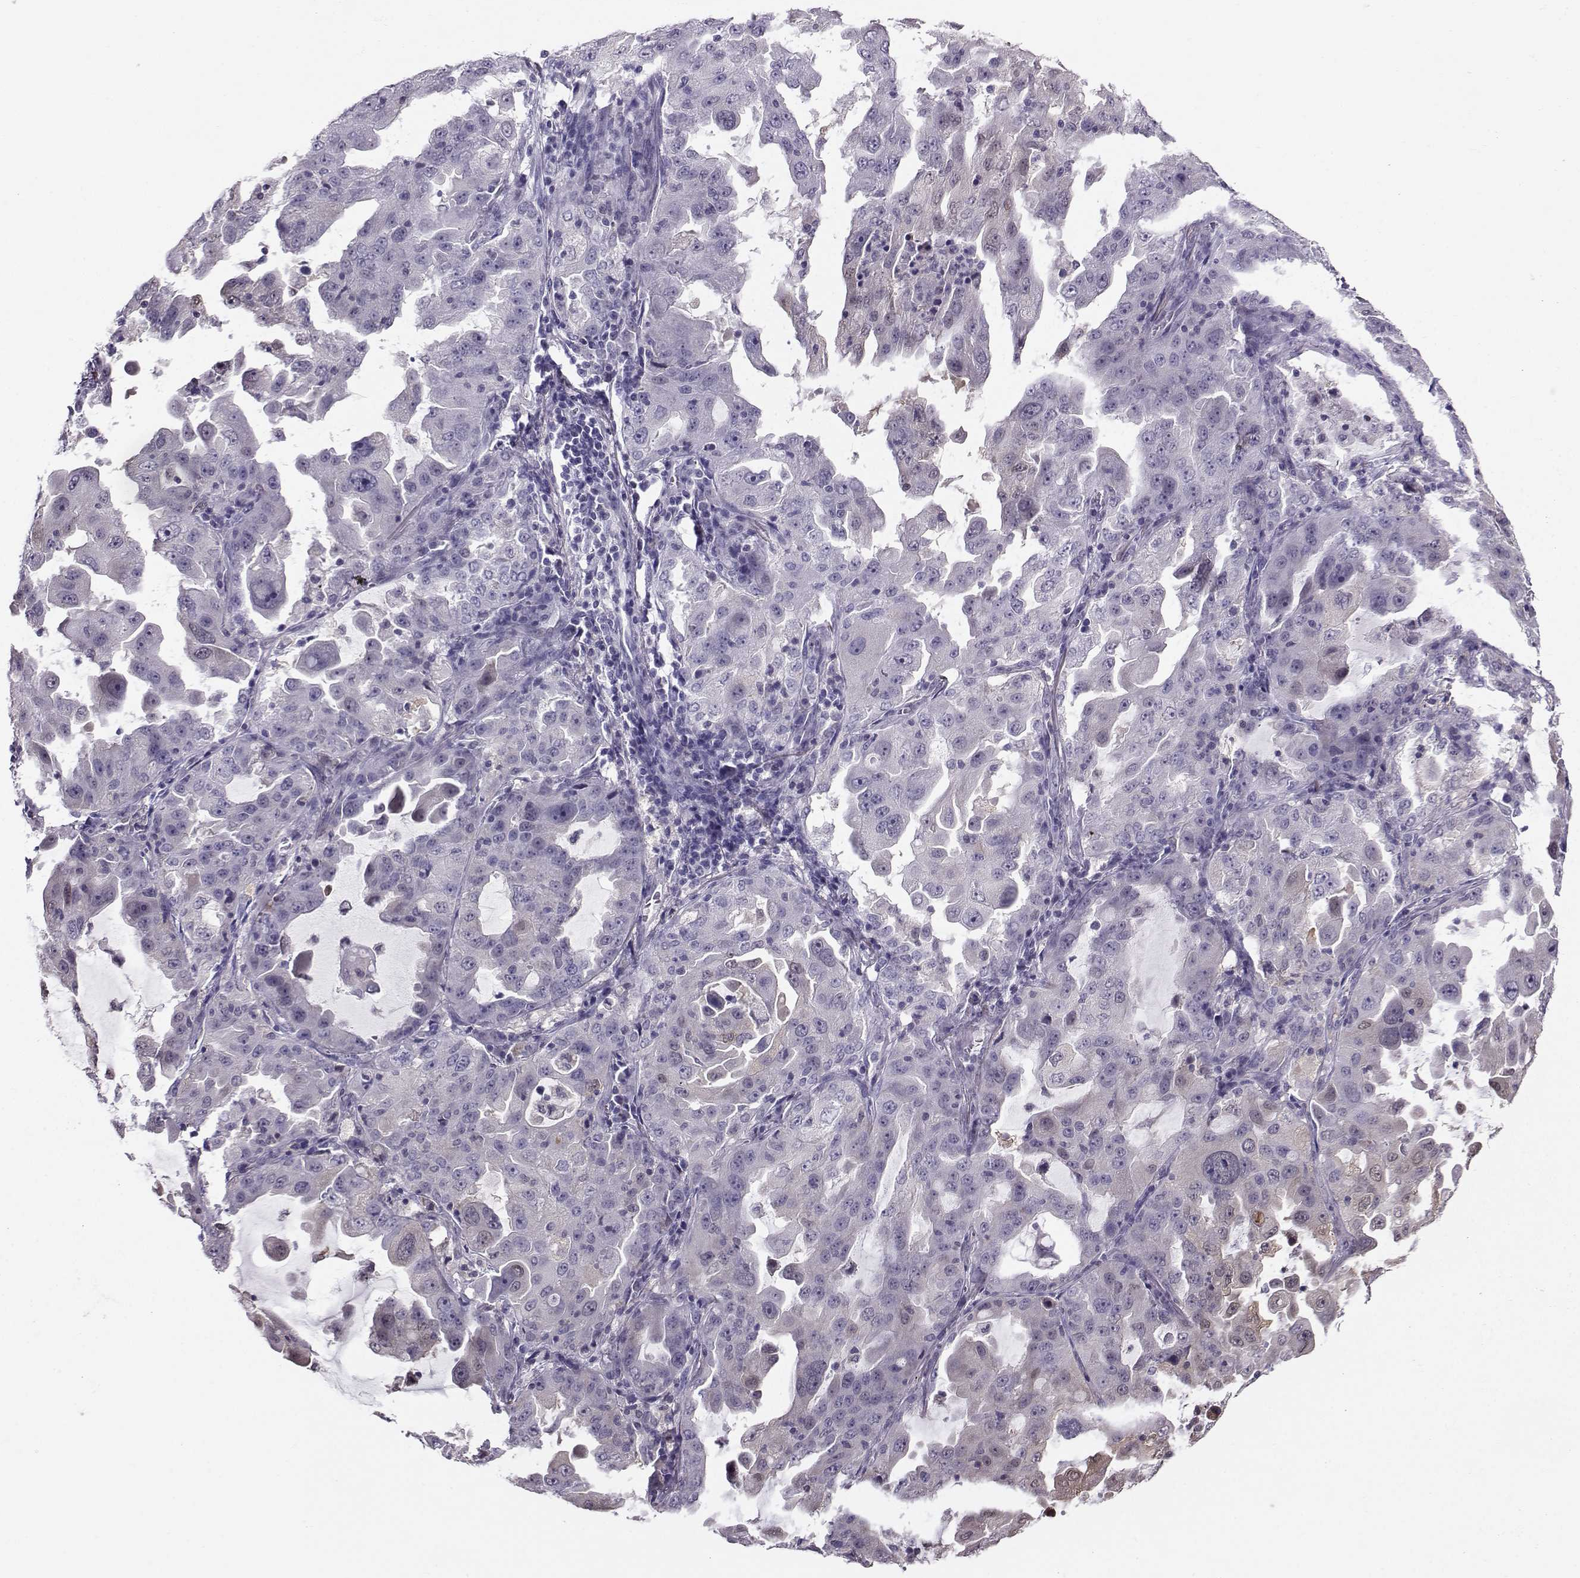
{"staining": {"intensity": "negative", "quantity": "none", "location": "none"}, "tissue": "lung cancer", "cell_type": "Tumor cells", "image_type": "cancer", "snomed": [{"axis": "morphology", "description": "Adenocarcinoma, NOS"}, {"axis": "topography", "description": "Lung"}], "caption": "An immunohistochemistry image of lung adenocarcinoma is shown. There is no staining in tumor cells of lung adenocarcinoma.", "gene": "PGK1", "patient": {"sex": "female", "age": 61}}